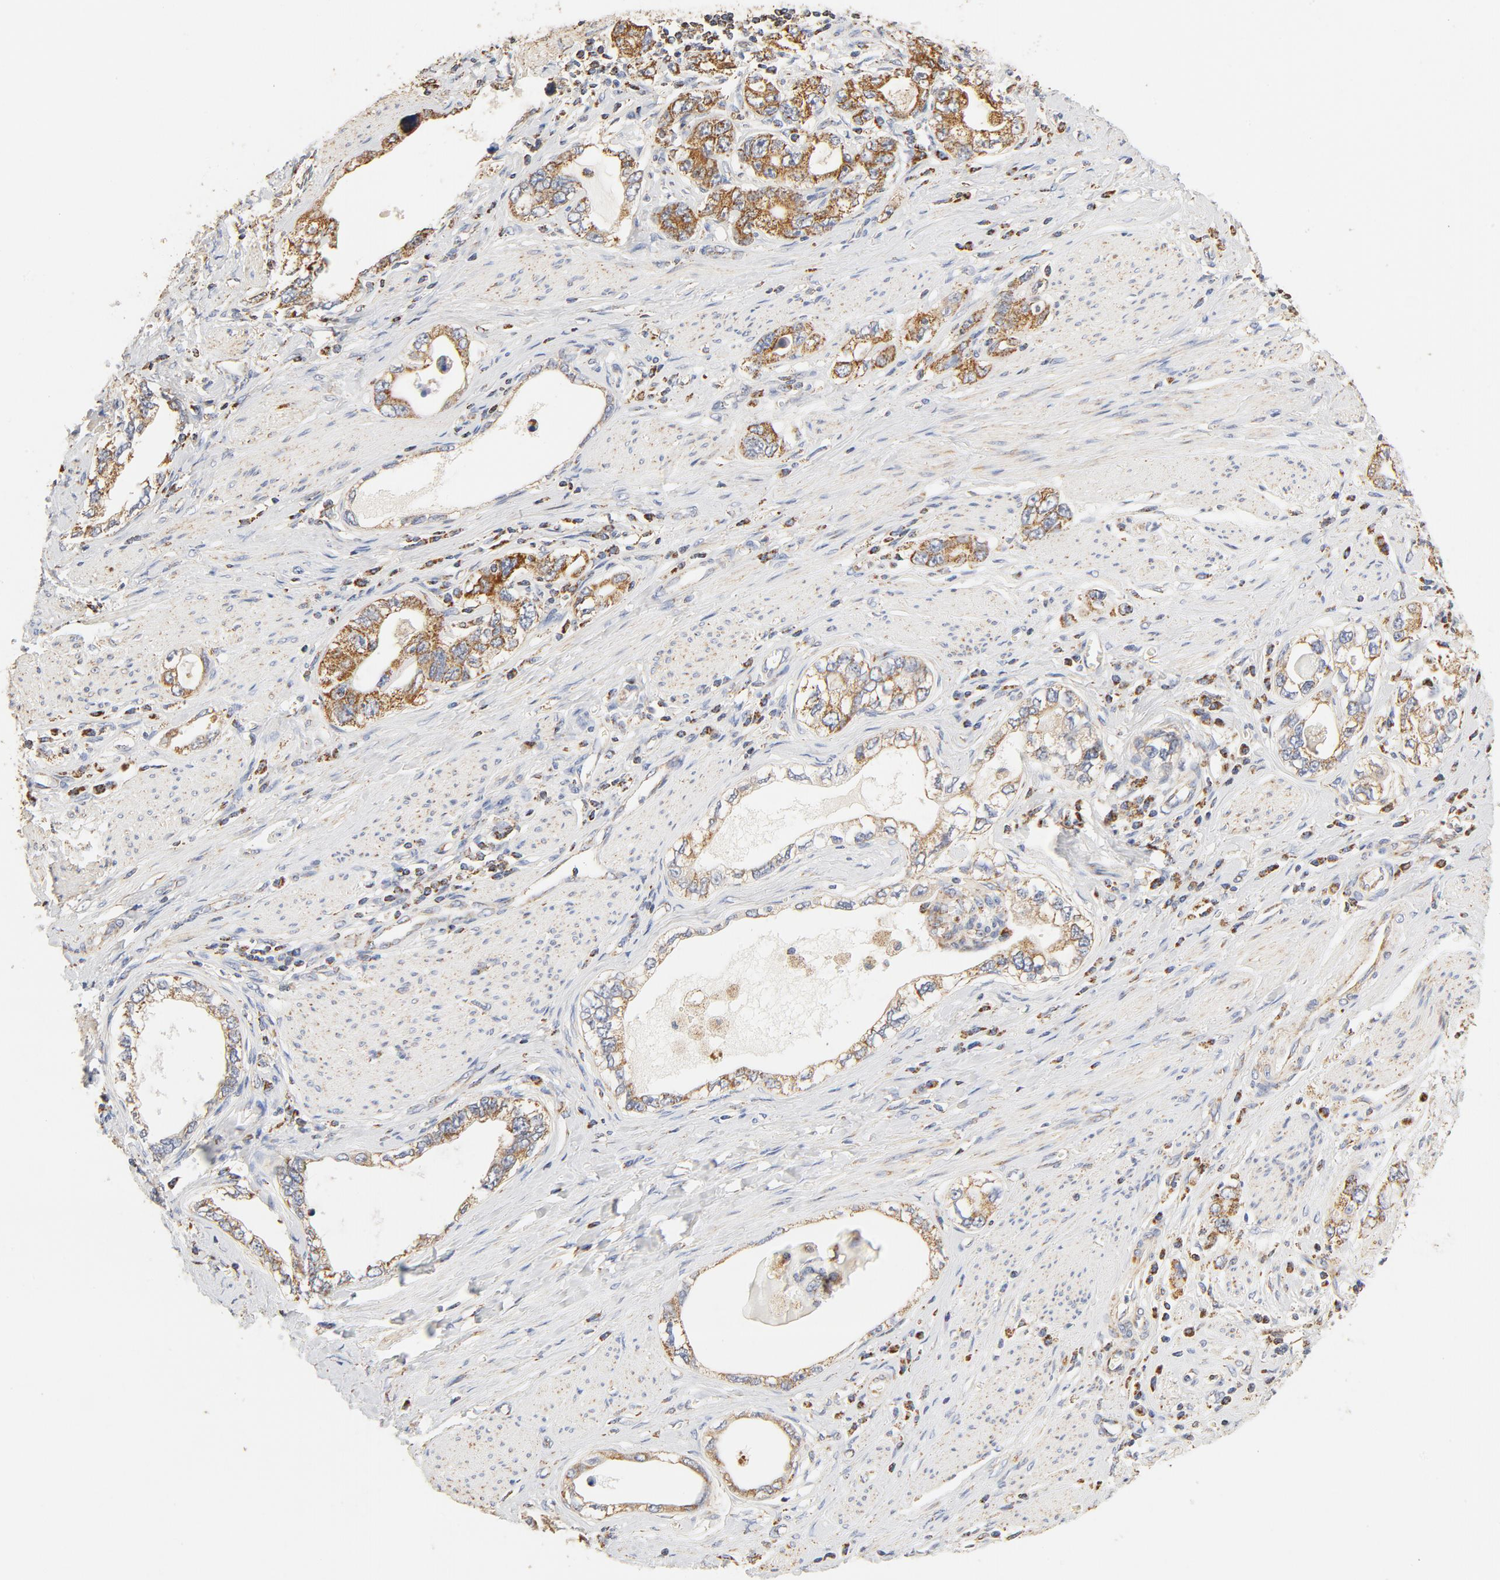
{"staining": {"intensity": "moderate", "quantity": ">75%", "location": "cytoplasmic/membranous"}, "tissue": "stomach cancer", "cell_type": "Tumor cells", "image_type": "cancer", "snomed": [{"axis": "morphology", "description": "Adenocarcinoma, NOS"}, {"axis": "topography", "description": "Stomach, lower"}], "caption": "Immunohistochemistry (IHC) image of stomach cancer (adenocarcinoma) stained for a protein (brown), which displays medium levels of moderate cytoplasmic/membranous expression in approximately >75% of tumor cells.", "gene": "COX4I1", "patient": {"sex": "female", "age": 93}}